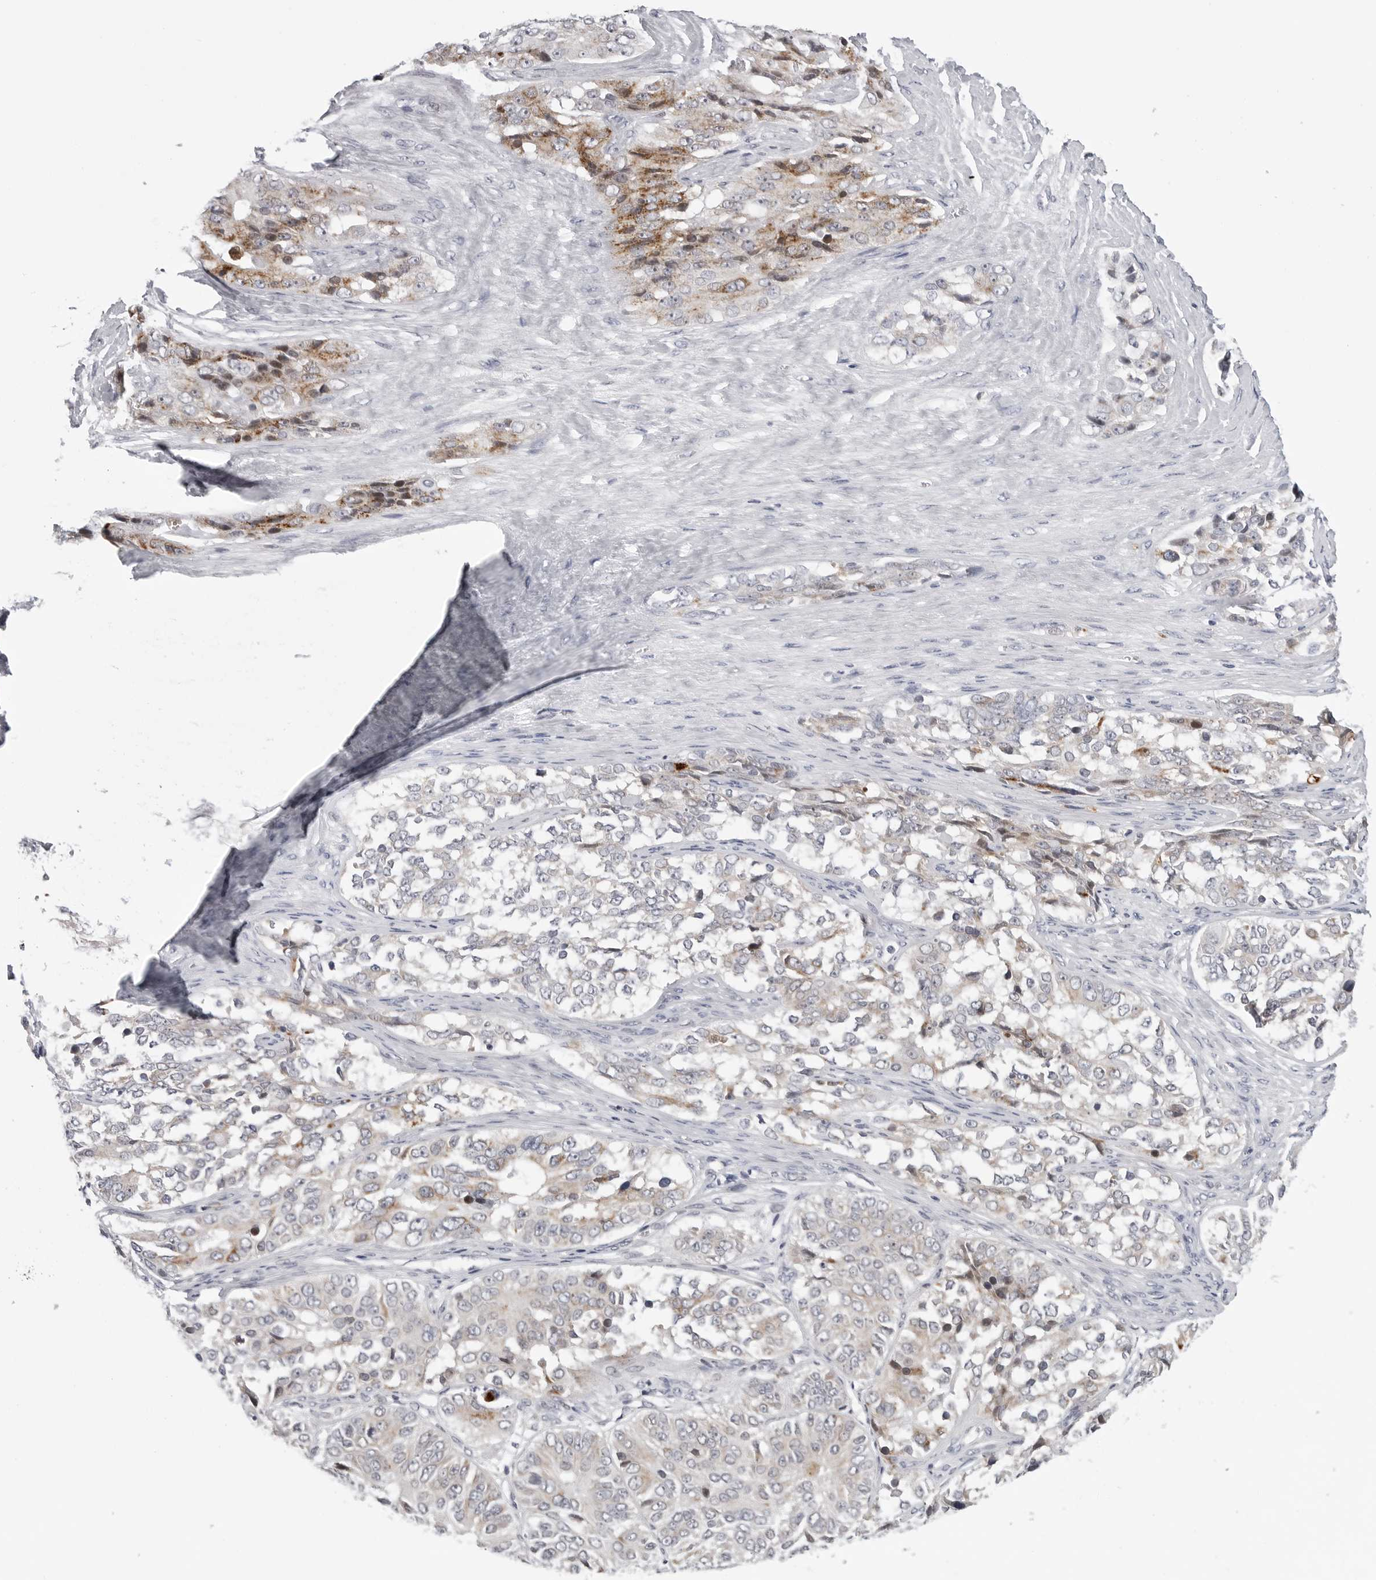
{"staining": {"intensity": "moderate", "quantity": "<25%", "location": "cytoplasmic/membranous"}, "tissue": "ovarian cancer", "cell_type": "Tumor cells", "image_type": "cancer", "snomed": [{"axis": "morphology", "description": "Carcinoma, endometroid"}, {"axis": "topography", "description": "Ovary"}], "caption": "Immunohistochemistry (IHC) micrograph of ovarian endometroid carcinoma stained for a protein (brown), which displays low levels of moderate cytoplasmic/membranous positivity in approximately <25% of tumor cells.", "gene": "CDK20", "patient": {"sex": "female", "age": 51}}